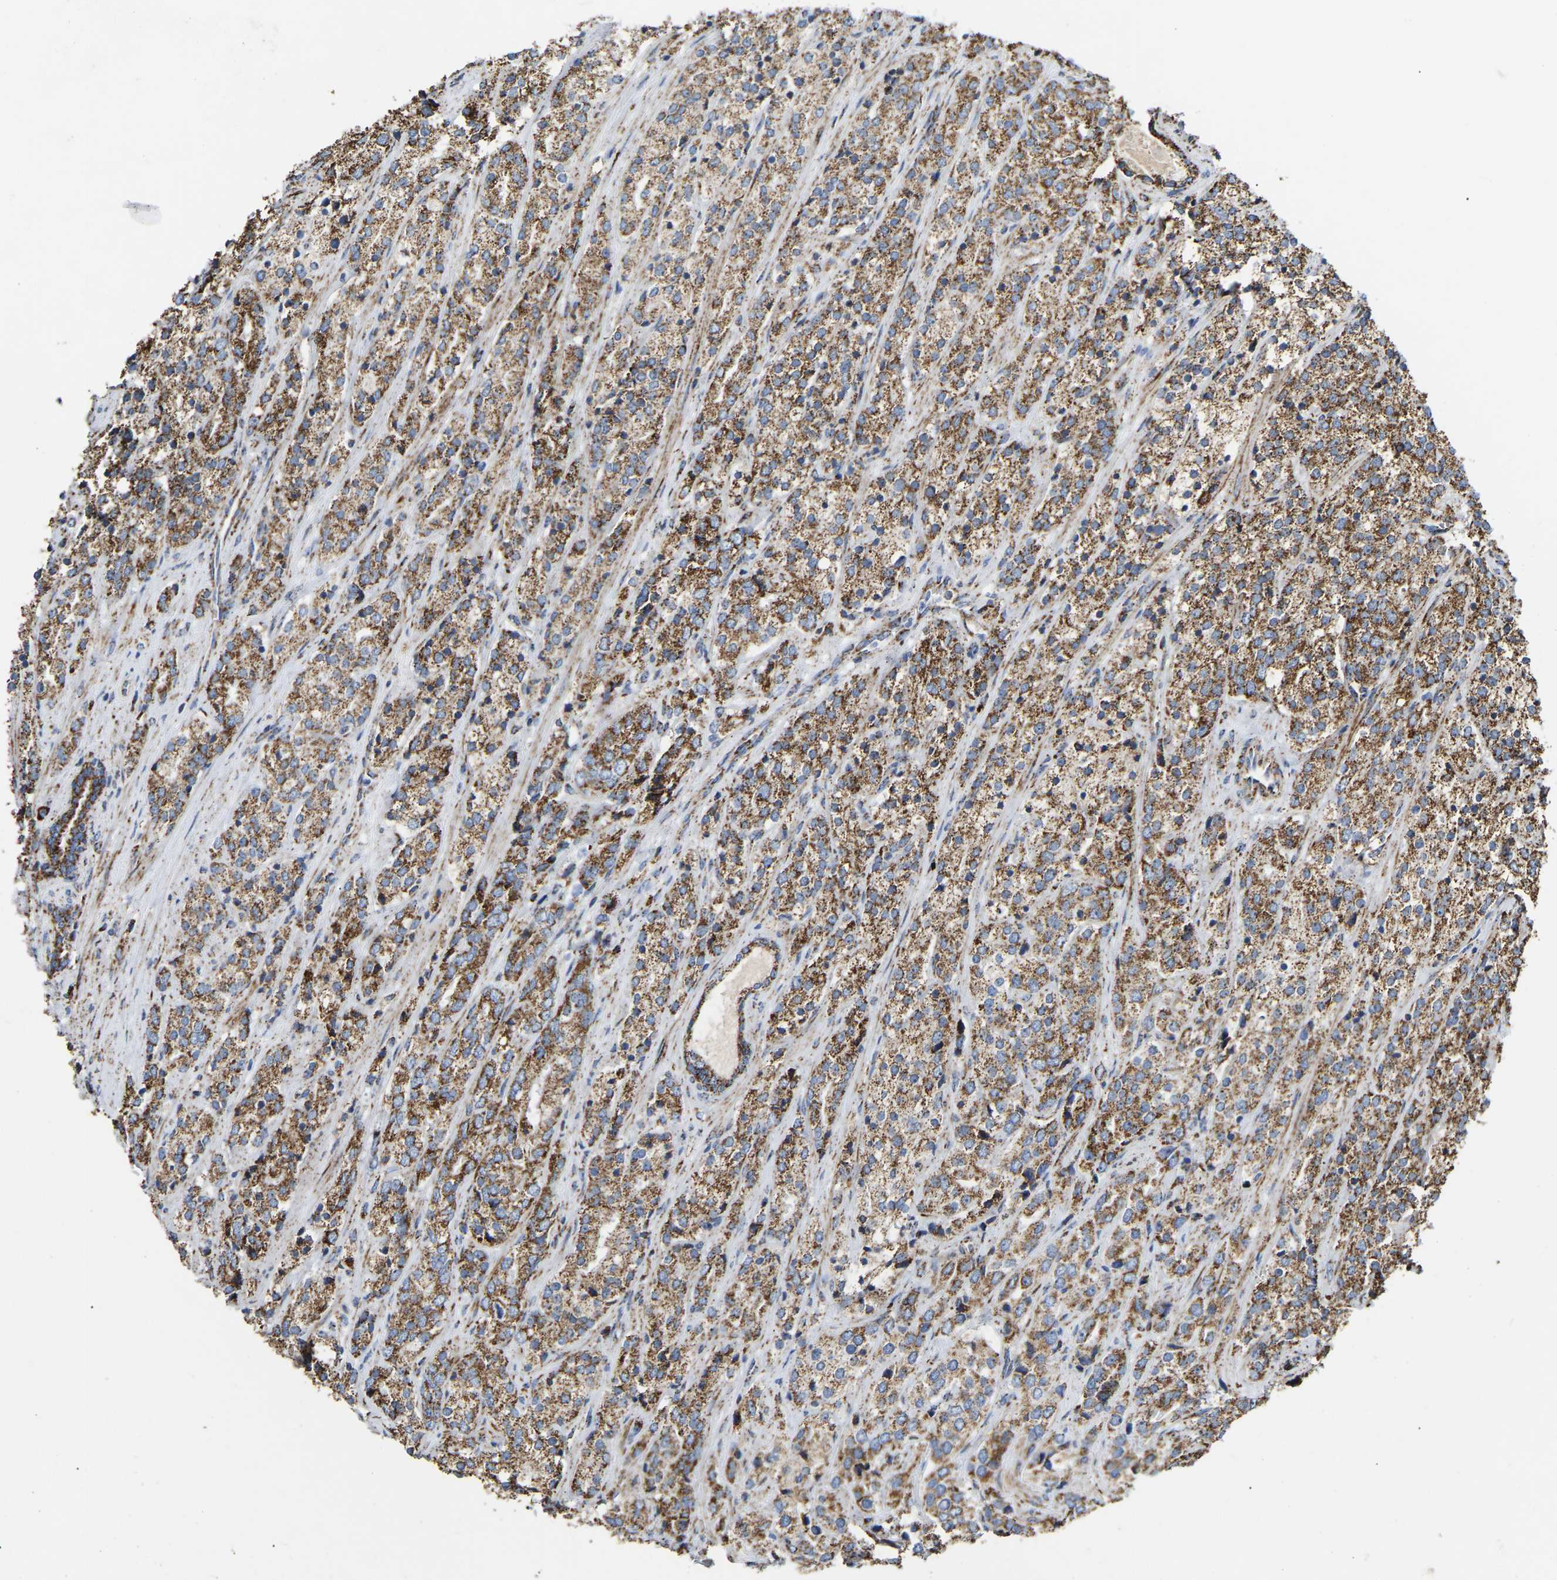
{"staining": {"intensity": "moderate", "quantity": ">75%", "location": "cytoplasmic/membranous"}, "tissue": "prostate cancer", "cell_type": "Tumor cells", "image_type": "cancer", "snomed": [{"axis": "morphology", "description": "Adenocarcinoma, High grade"}, {"axis": "topography", "description": "Prostate"}], "caption": "Brown immunohistochemical staining in prostate cancer (adenocarcinoma (high-grade)) exhibits moderate cytoplasmic/membranous expression in about >75% of tumor cells.", "gene": "HIBADH", "patient": {"sex": "male", "age": 71}}